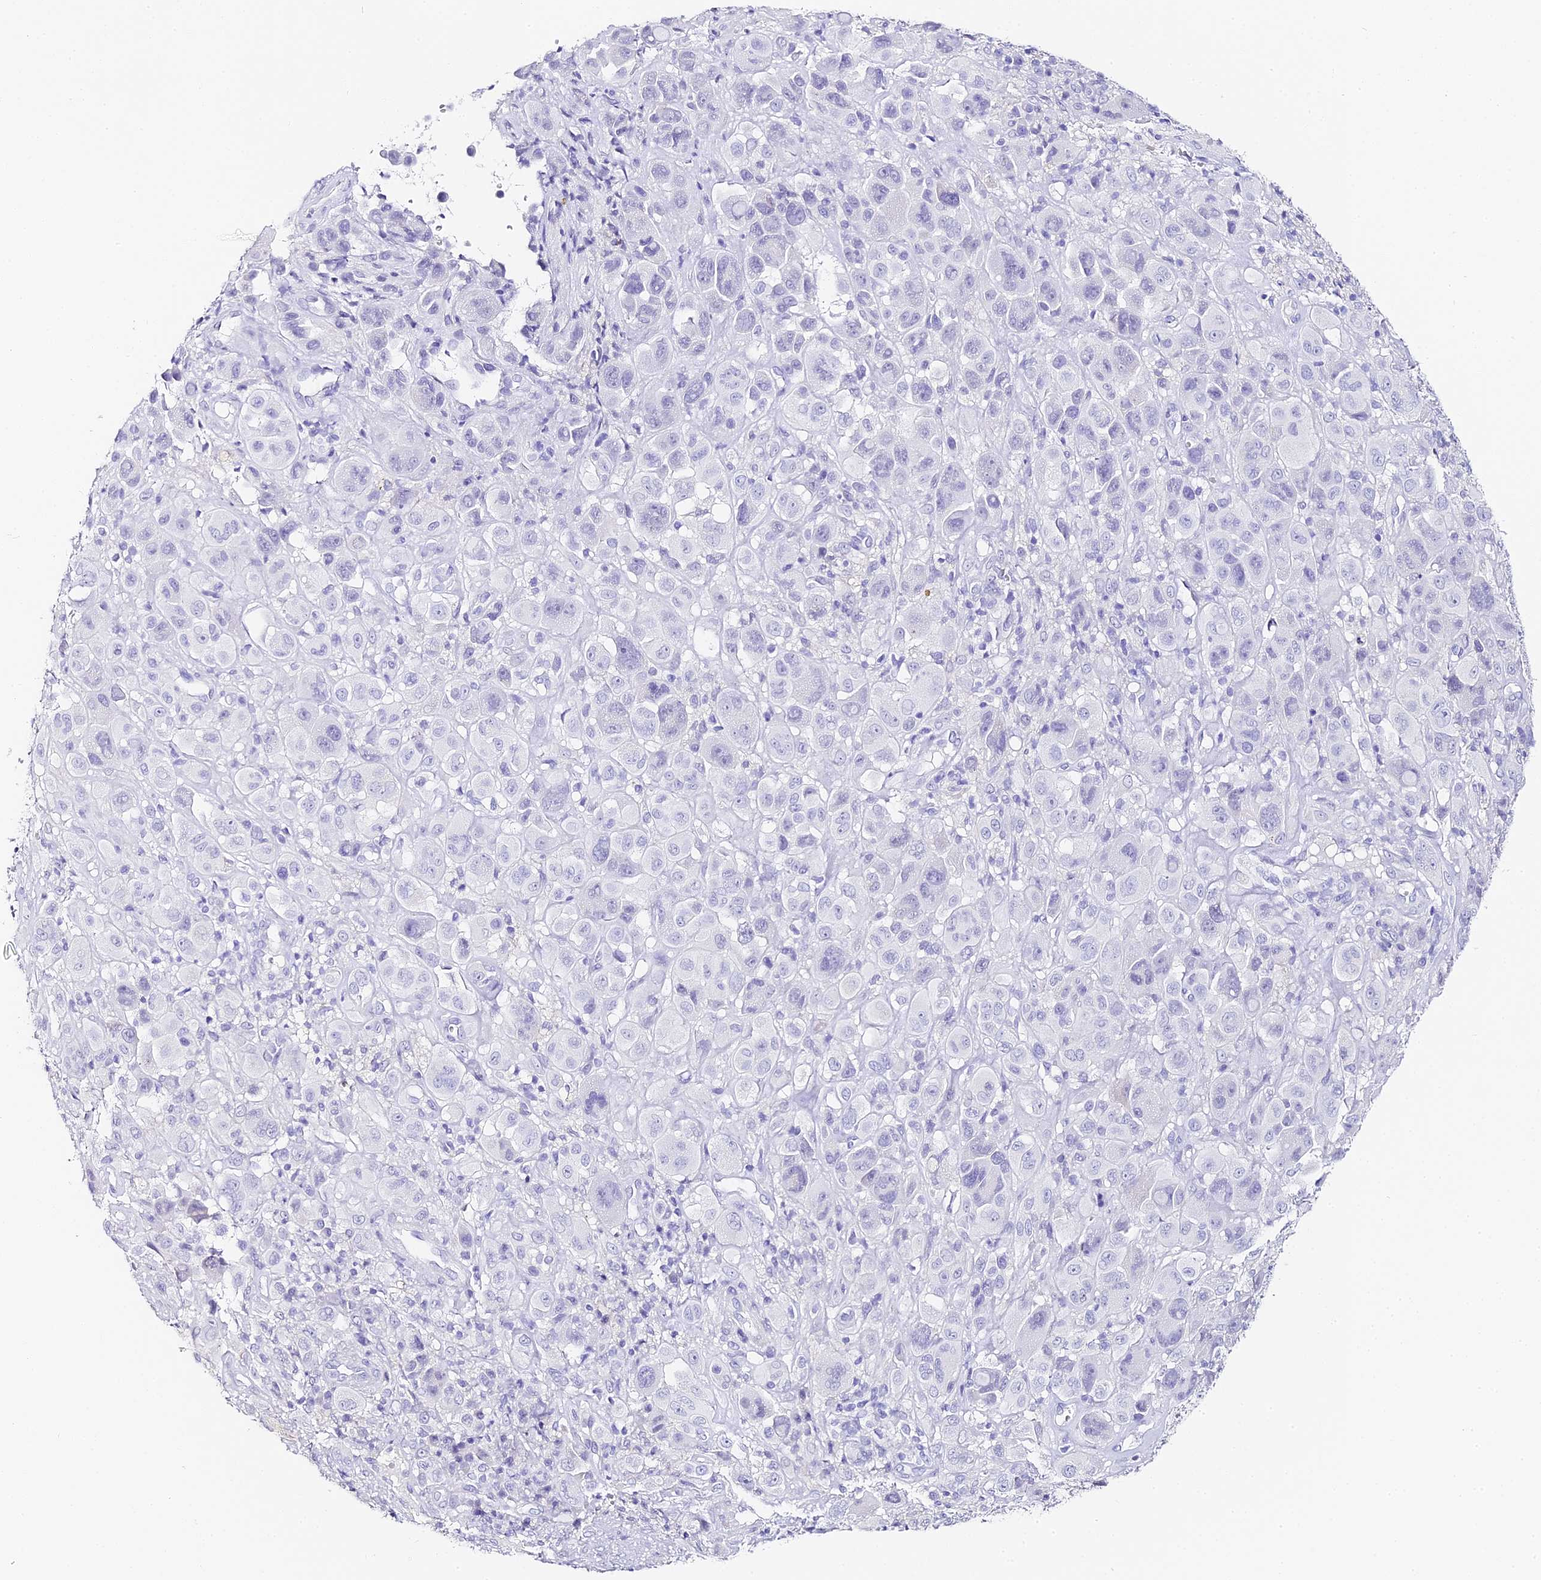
{"staining": {"intensity": "negative", "quantity": "none", "location": "none"}, "tissue": "melanoma", "cell_type": "Tumor cells", "image_type": "cancer", "snomed": [{"axis": "morphology", "description": "Malignant melanoma, NOS"}, {"axis": "topography", "description": "Skin of trunk"}], "caption": "DAB immunohistochemical staining of human malignant melanoma exhibits no significant positivity in tumor cells. (Brightfield microscopy of DAB immunohistochemistry at high magnification).", "gene": "ABHD14A-ACY1", "patient": {"sex": "male", "age": 71}}